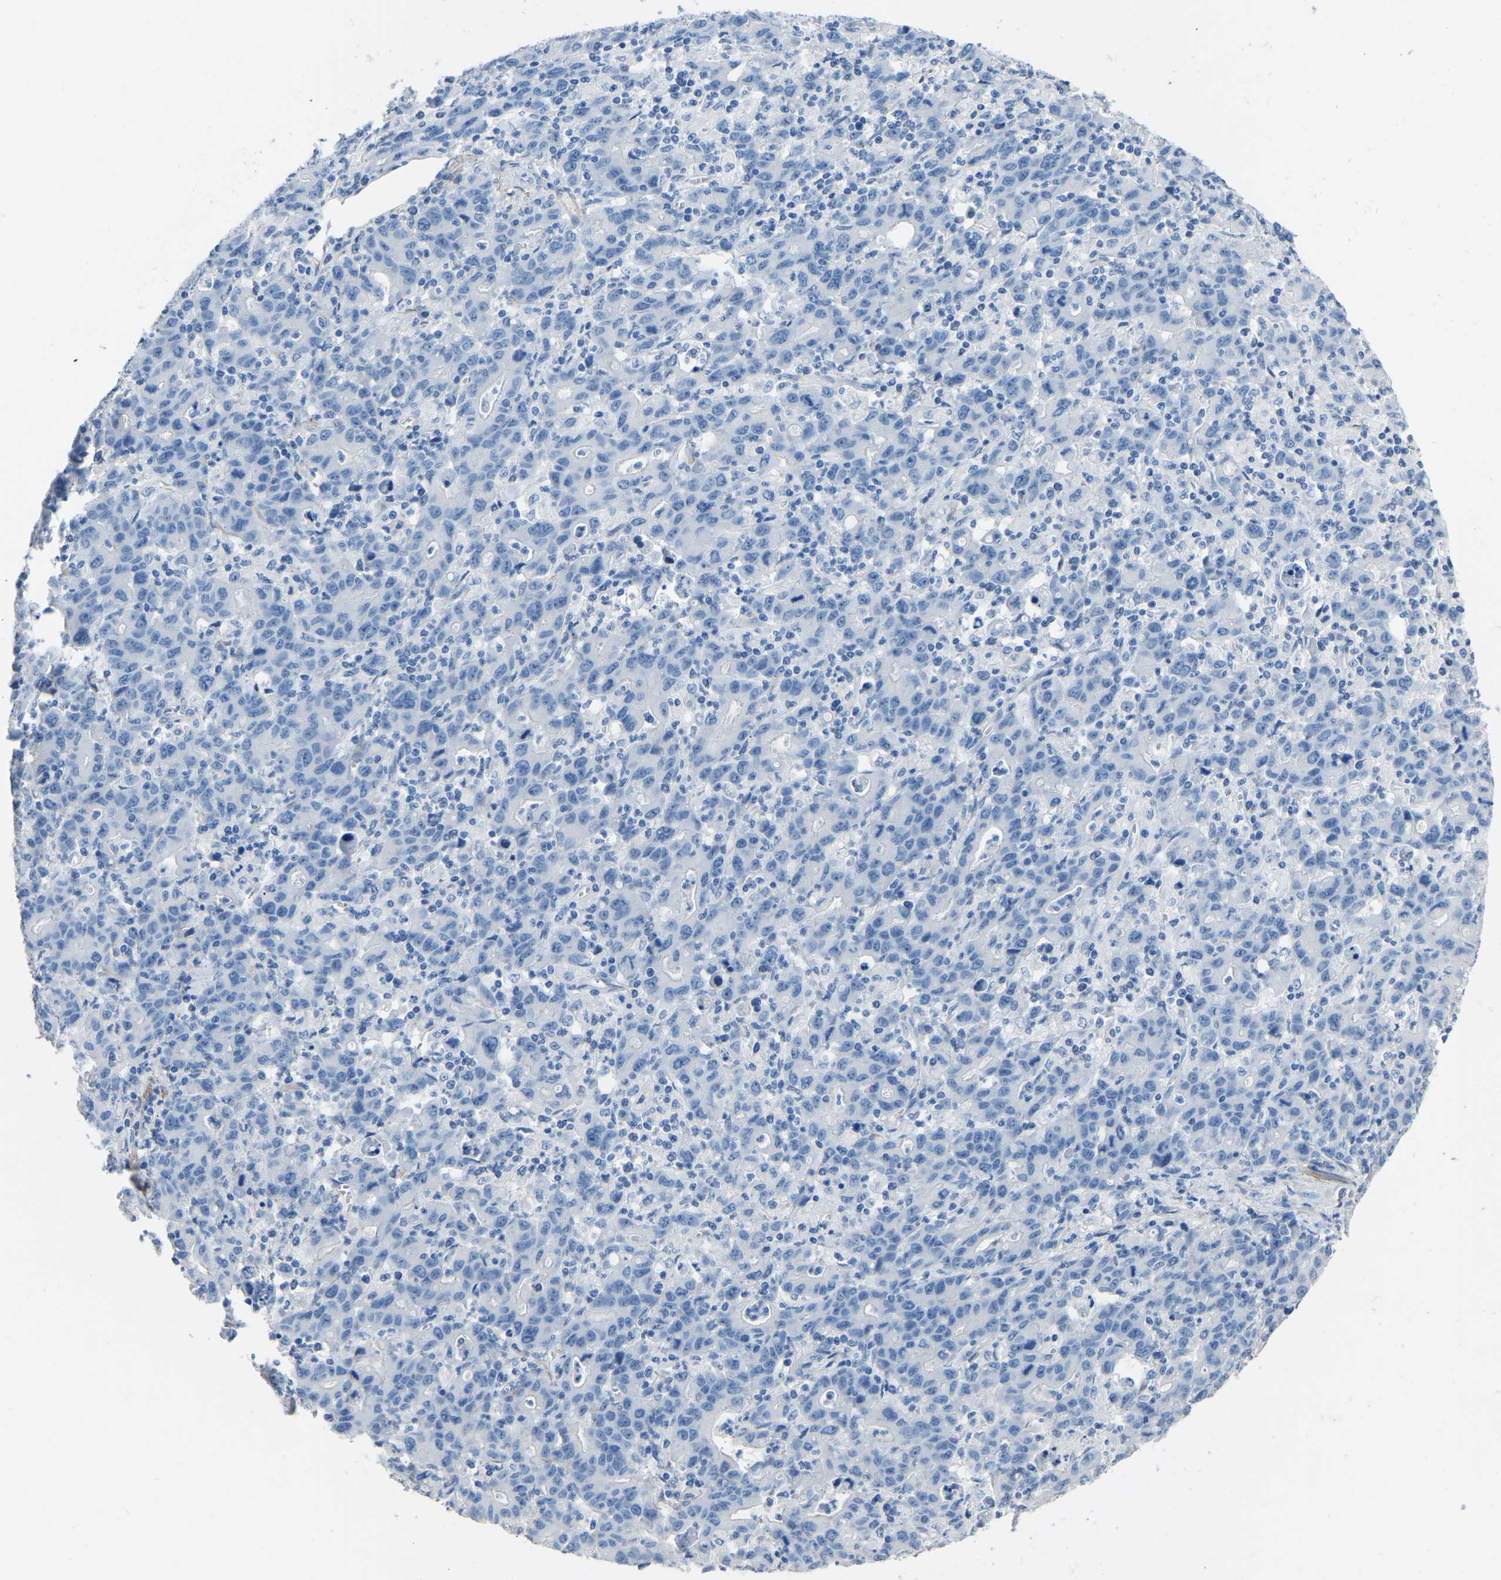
{"staining": {"intensity": "negative", "quantity": "none", "location": "none"}, "tissue": "stomach cancer", "cell_type": "Tumor cells", "image_type": "cancer", "snomed": [{"axis": "morphology", "description": "Adenocarcinoma, NOS"}, {"axis": "topography", "description": "Stomach, upper"}], "caption": "Tumor cells are negative for brown protein staining in adenocarcinoma (stomach).", "gene": "MYH10", "patient": {"sex": "male", "age": 69}}